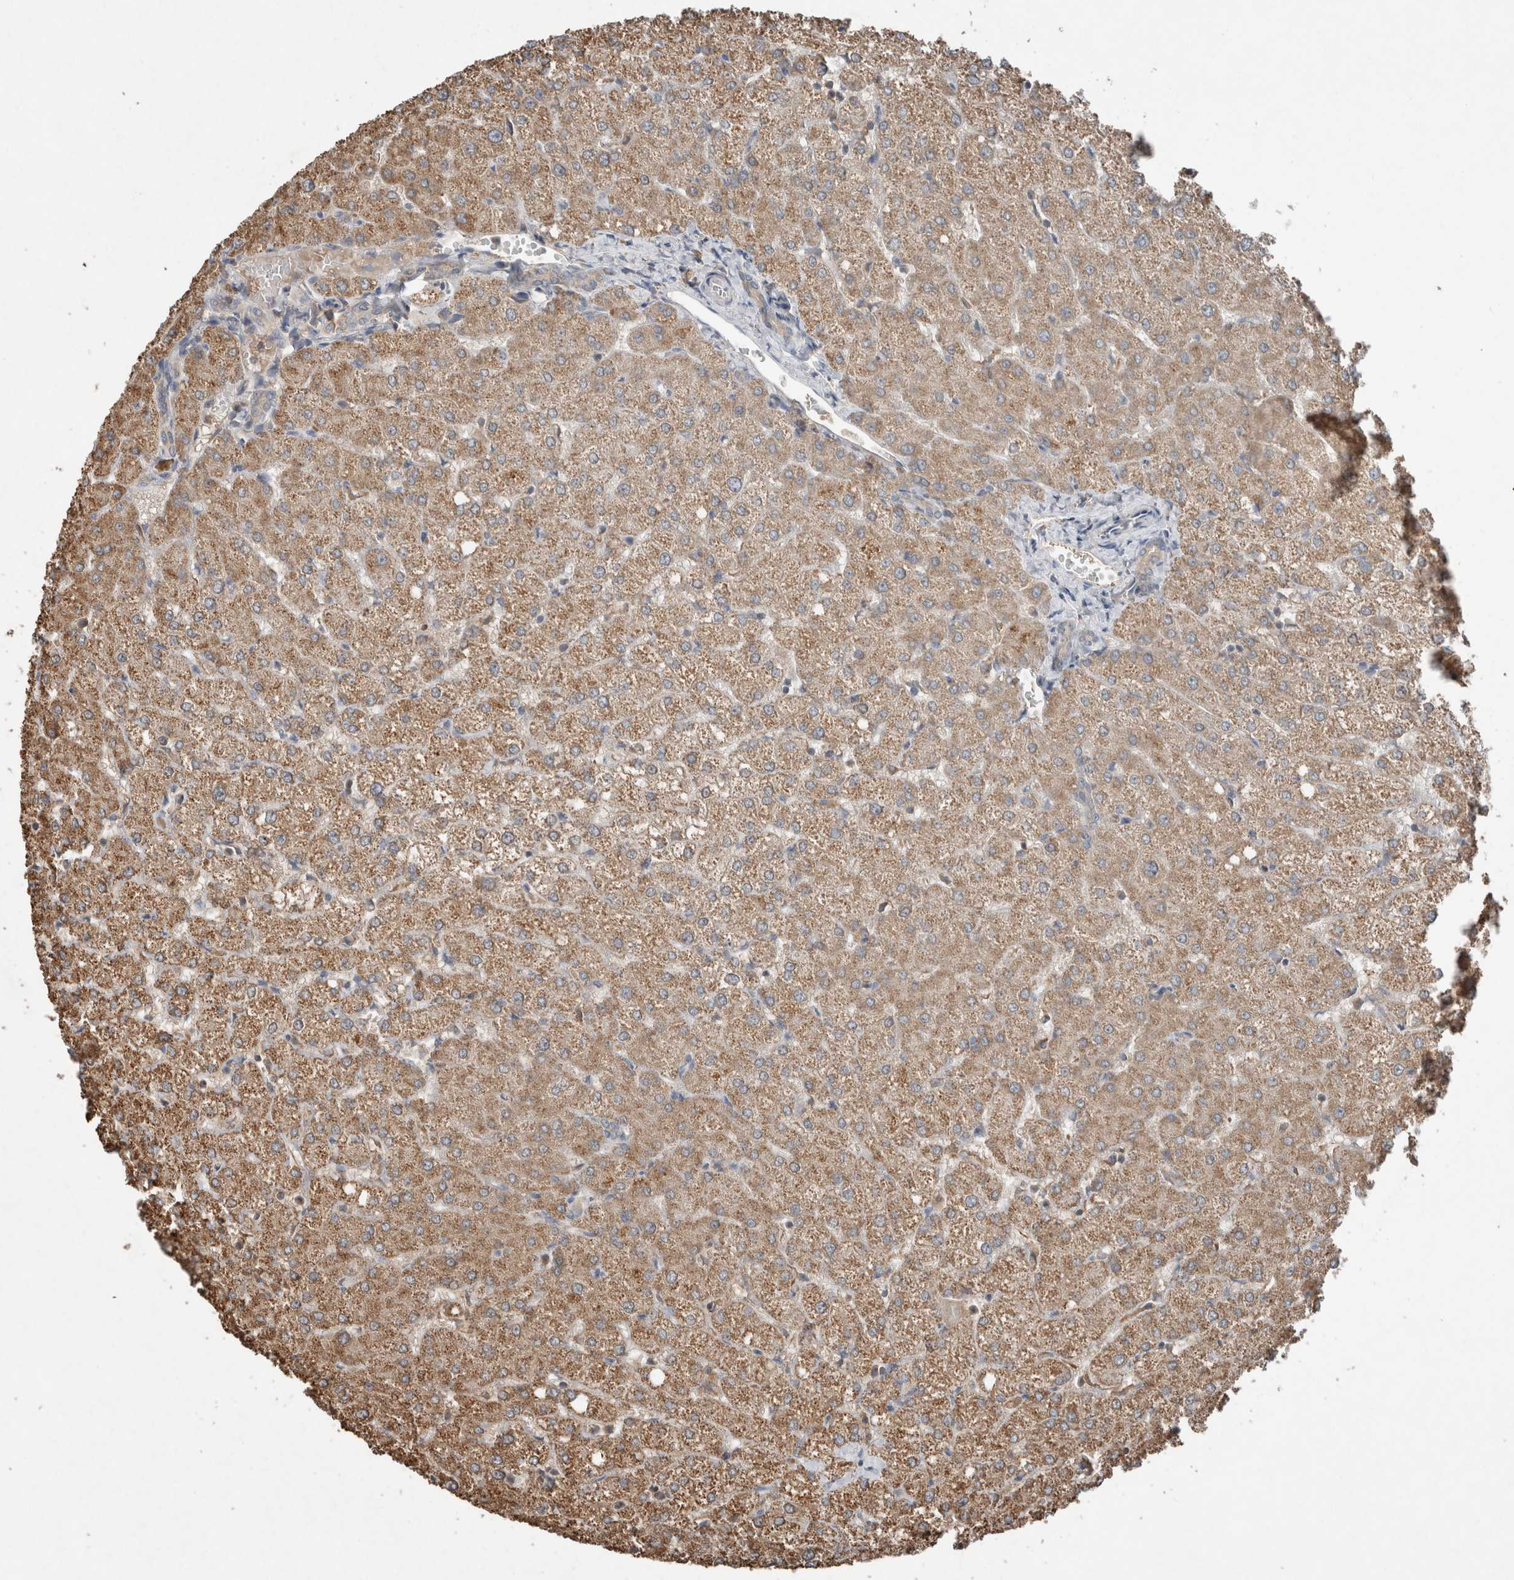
{"staining": {"intensity": "weak", "quantity": "<25%", "location": "cytoplasmic/membranous"}, "tissue": "liver", "cell_type": "Cholangiocytes", "image_type": "normal", "snomed": [{"axis": "morphology", "description": "Normal tissue, NOS"}, {"axis": "topography", "description": "Liver"}], "caption": "Cholangiocytes show no significant protein positivity in unremarkable liver. The staining was performed using DAB (3,3'-diaminobenzidine) to visualize the protein expression in brown, while the nuclei were stained in blue with hematoxylin (Magnification: 20x).", "gene": "KLK14", "patient": {"sex": "female", "age": 54}}